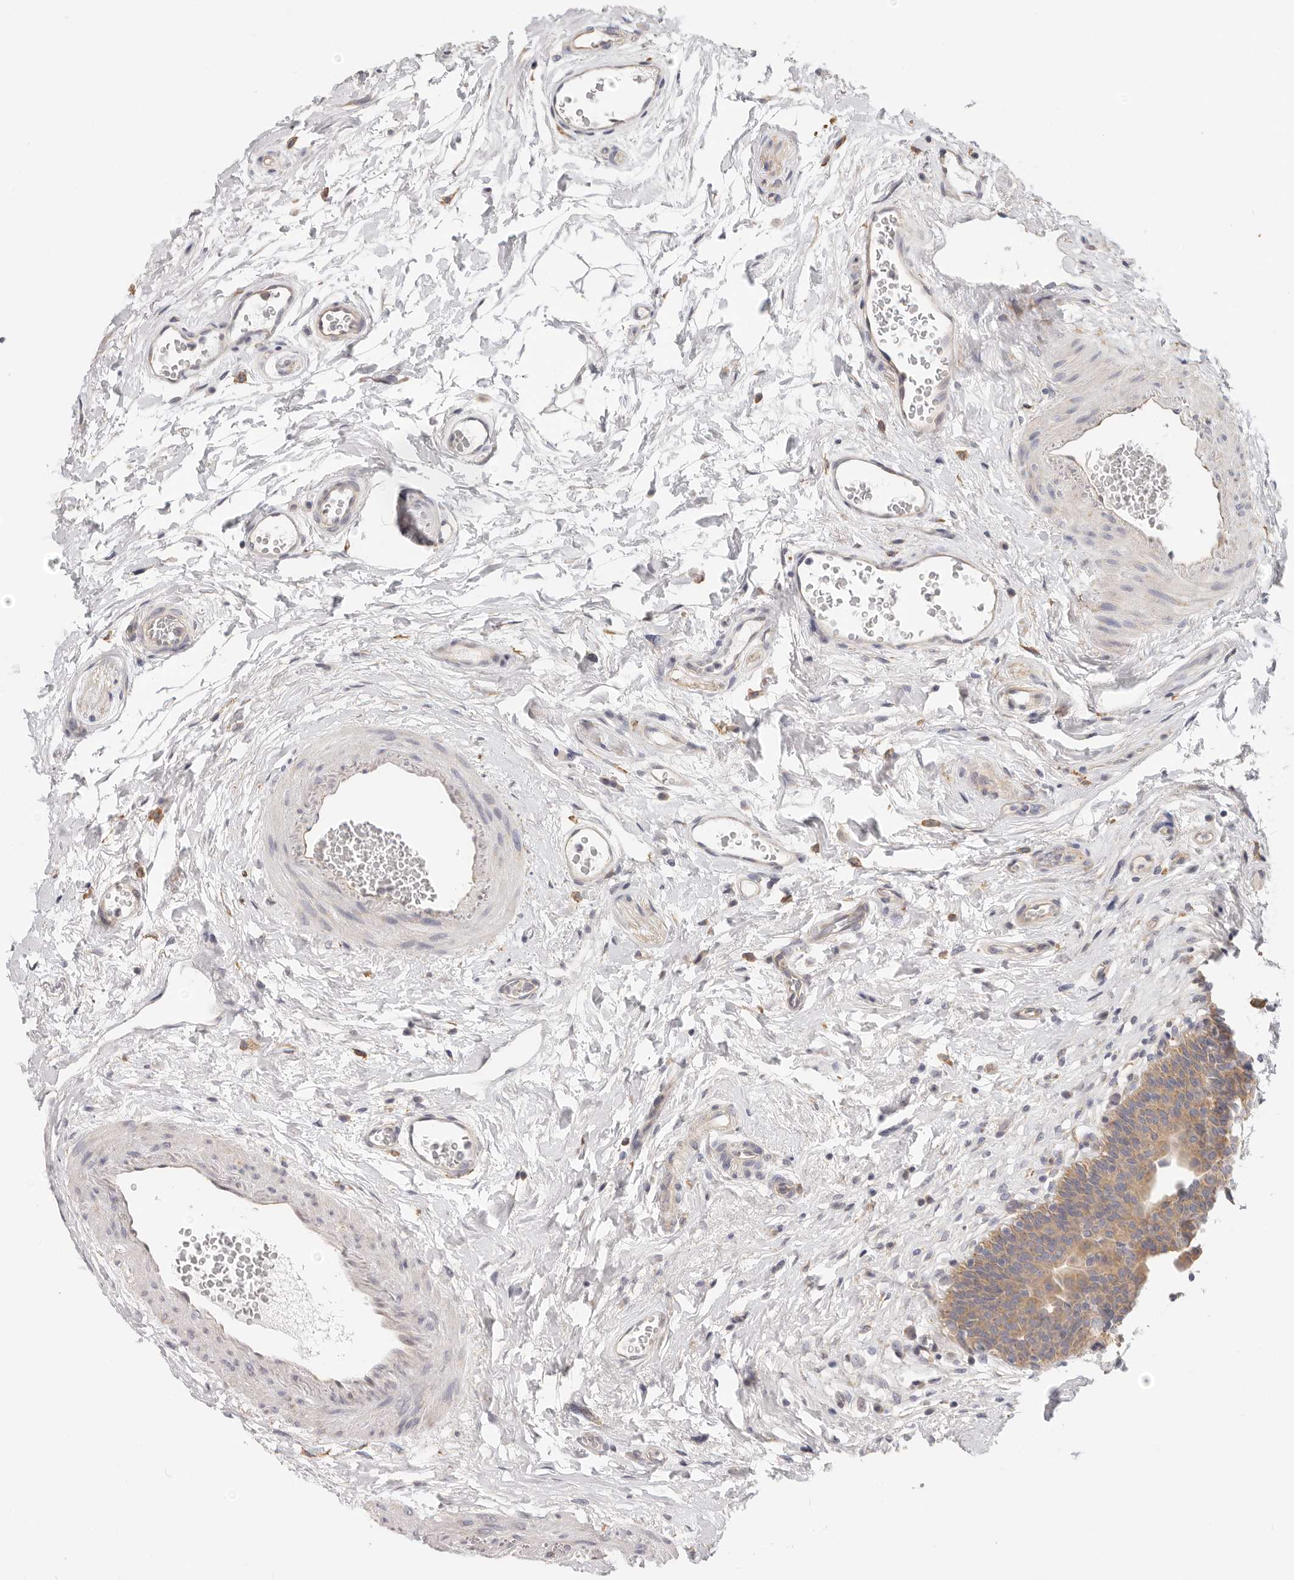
{"staining": {"intensity": "moderate", "quantity": ">75%", "location": "cytoplasmic/membranous"}, "tissue": "urinary bladder", "cell_type": "Urothelial cells", "image_type": "normal", "snomed": [{"axis": "morphology", "description": "Normal tissue, NOS"}, {"axis": "topography", "description": "Urinary bladder"}], "caption": "Unremarkable urinary bladder demonstrates moderate cytoplasmic/membranous expression in about >75% of urothelial cells, visualized by immunohistochemistry. (brown staining indicates protein expression, while blue staining denotes nuclei).", "gene": "AFDN", "patient": {"sex": "male", "age": 83}}